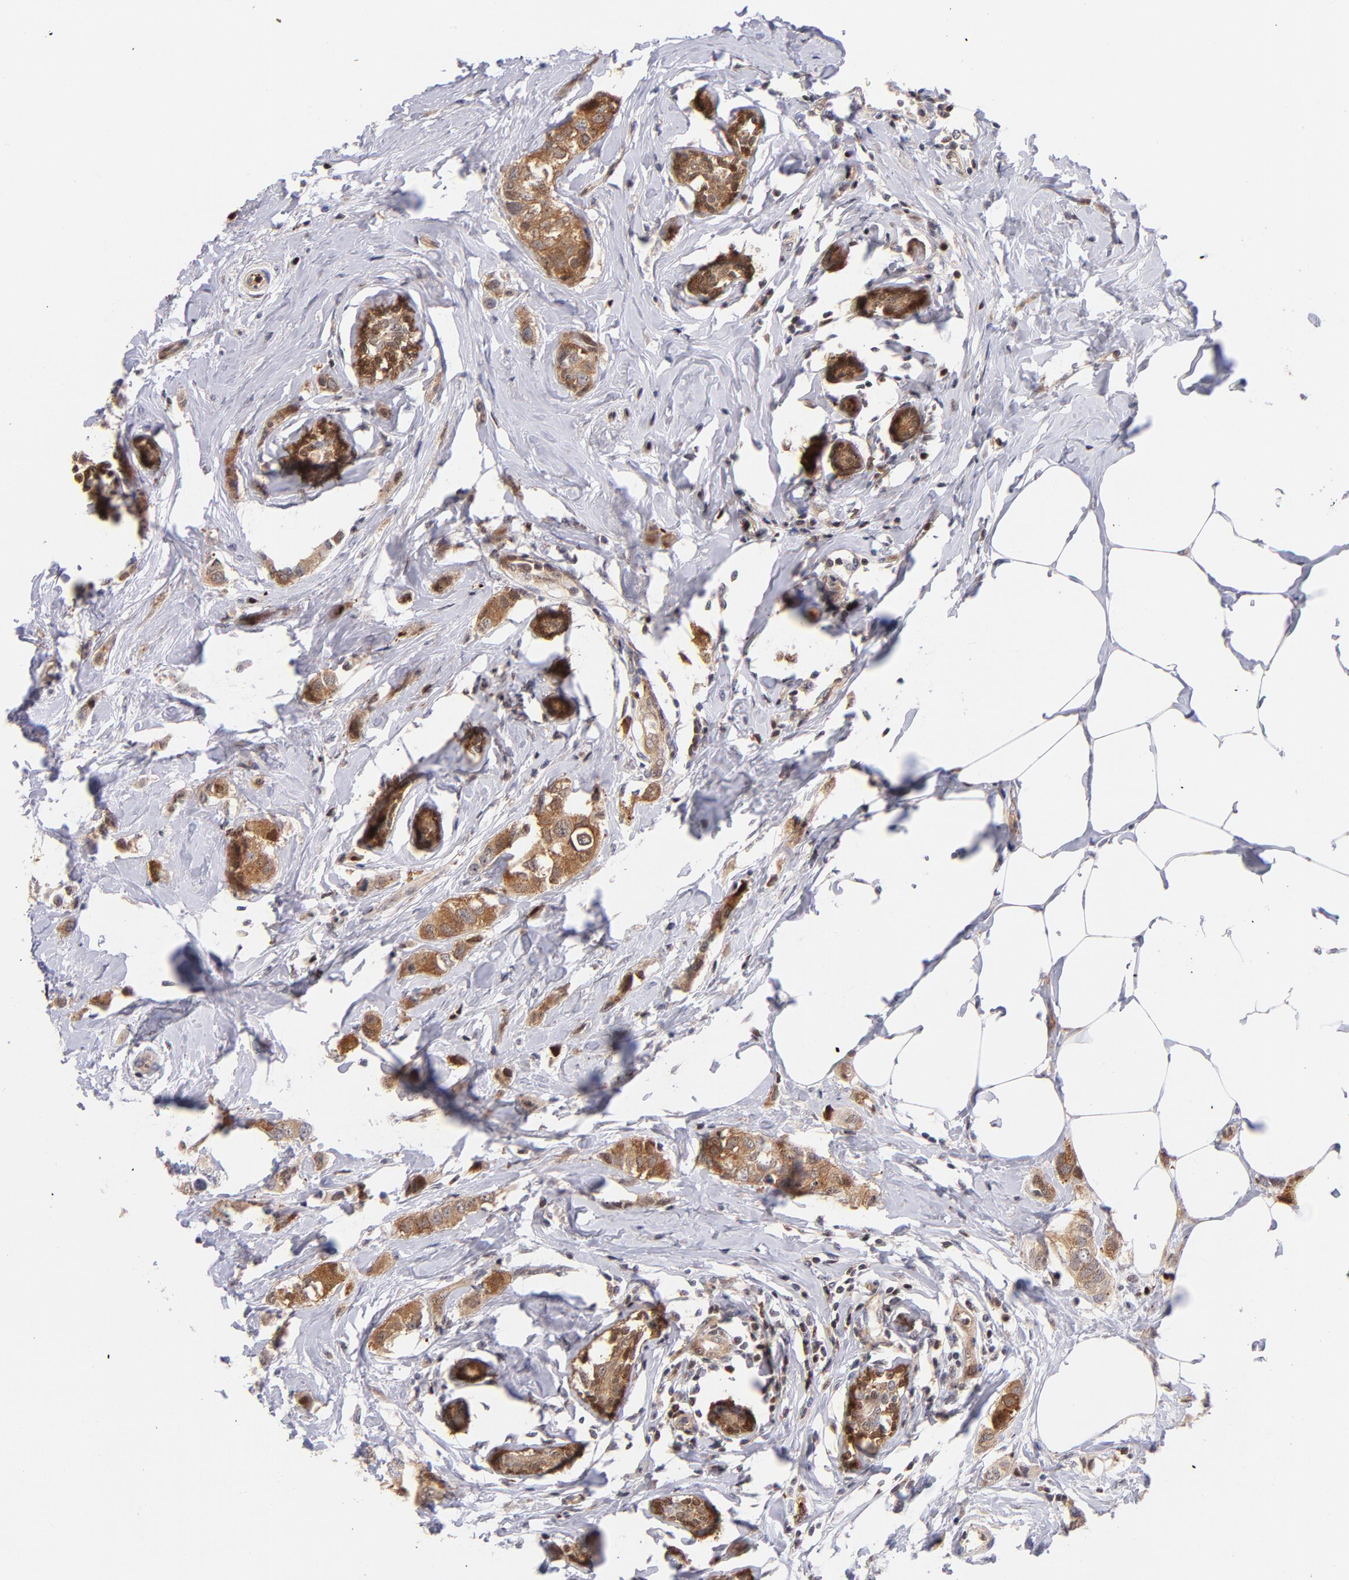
{"staining": {"intensity": "moderate", "quantity": ">75%", "location": "cytoplasmic/membranous"}, "tissue": "breast cancer", "cell_type": "Tumor cells", "image_type": "cancer", "snomed": [{"axis": "morphology", "description": "Normal tissue, NOS"}, {"axis": "morphology", "description": "Duct carcinoma"}, {"axis": "topography", "description": "Breast"}], "caption": "Moderate cytoplasmic/membranous protein positivity is appreciated in approximately >75% of tumor cells in breast cancer (infiltrating ductal carcinoma). (DAB (3,3'-diaminobenzidine) IHC, brown staining for protein, blue staining for nuclei).", "gene": "YWHAB", "patient": {"sex": "female", "age": 50}}